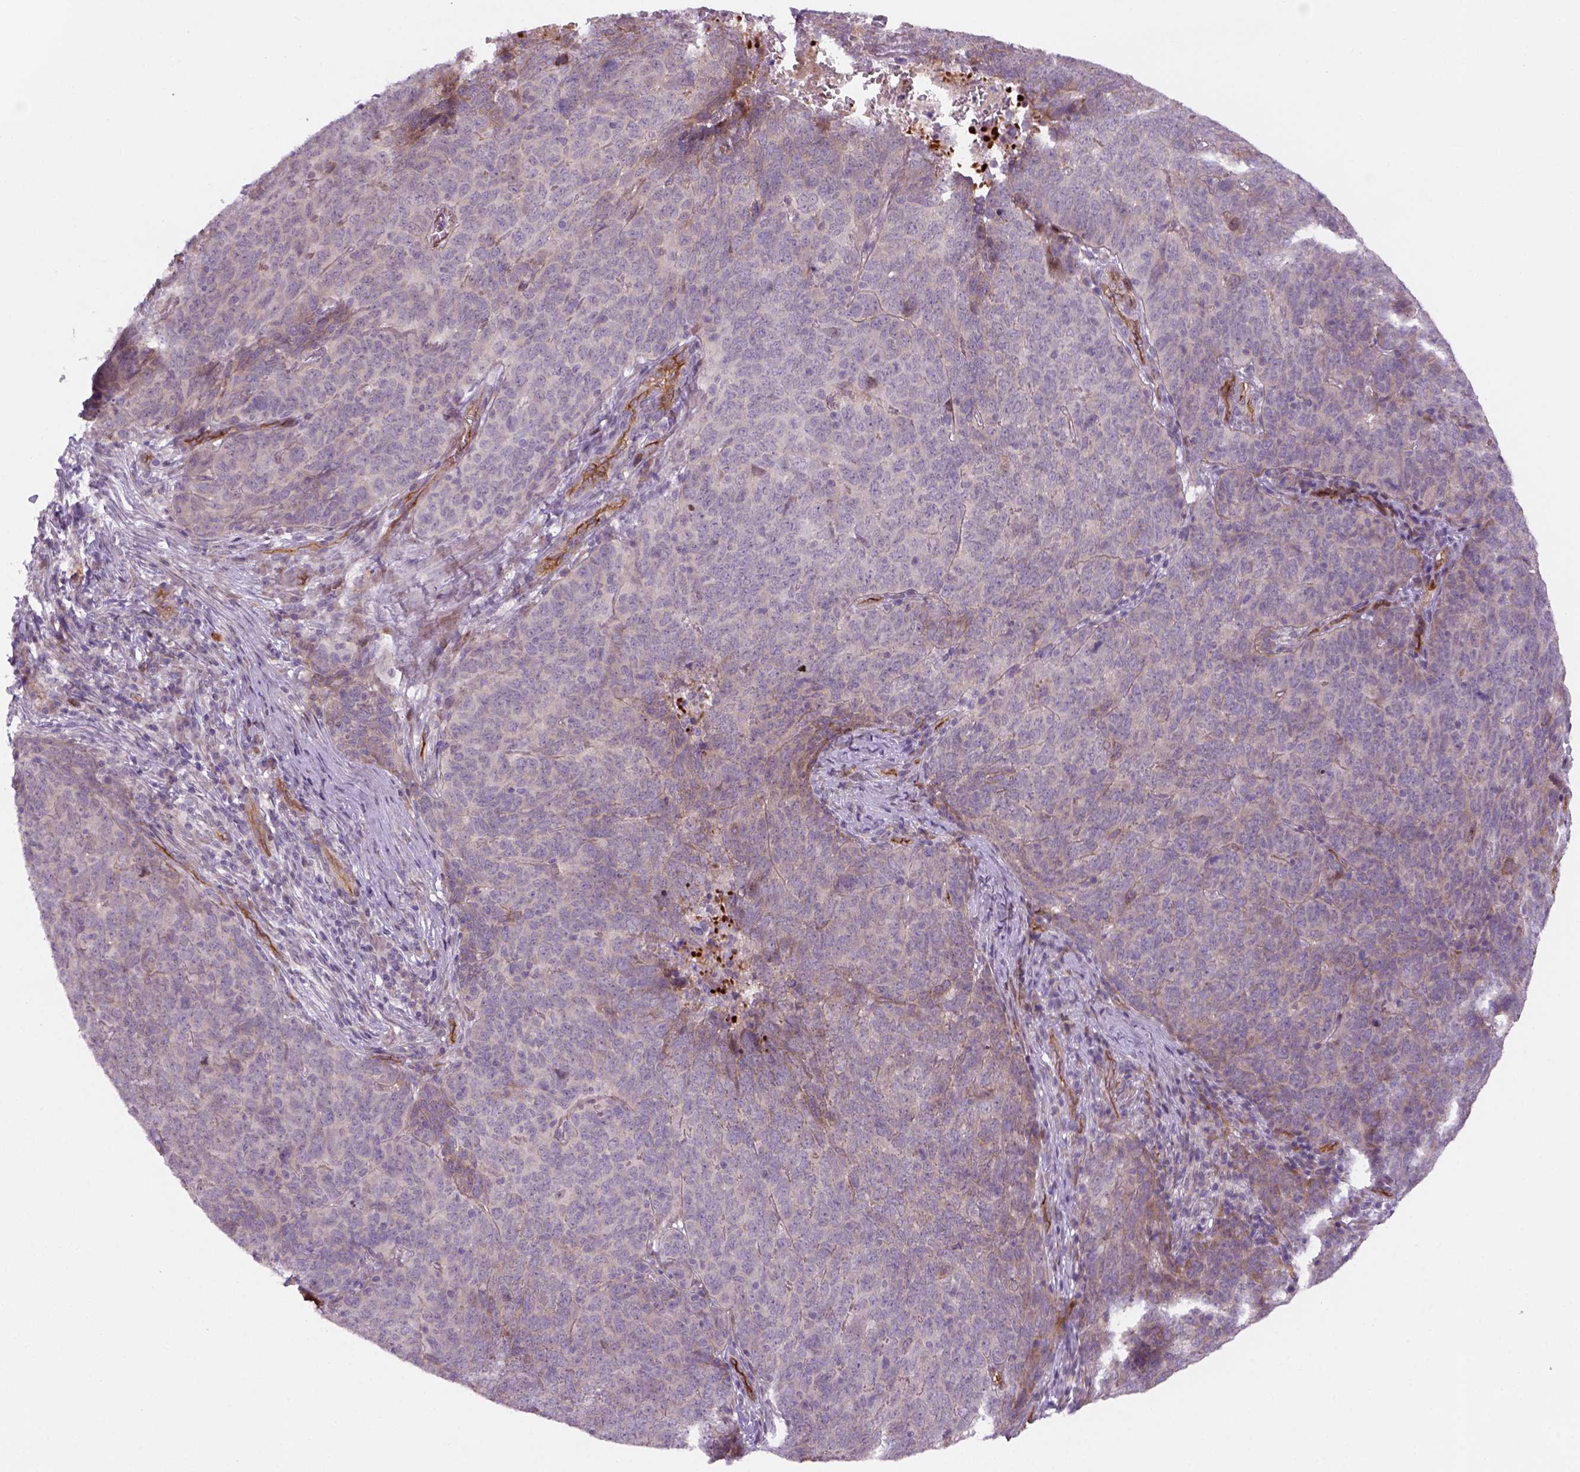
{"staining": {"intensity": "negative", "quantity": "none", "location": "none"}, "tissue": "skin cancer", "cell_type": "Tumor cells", "image_type": "cancer", "snomed": [{"axis": "morphology", "description": "Squamous cell carcinoma, NOS"}, {"axis": "topography", "description": "Skin"}, {"axis": "topography", "description": "Anal"}], "caption": "Micrograph shows no significant protein positivity in tumor cells of skin cancer (squamous cell carcinoma). (Stains: DAB (3,3'-diaminobenzidine) immunohistochemistry (IHC) with hematoxylin counter stain, Microscopy: brightfield microscopy at high magnification).", "gene": "VSTM5", "patient": {"sex": "female", "age": 51}}